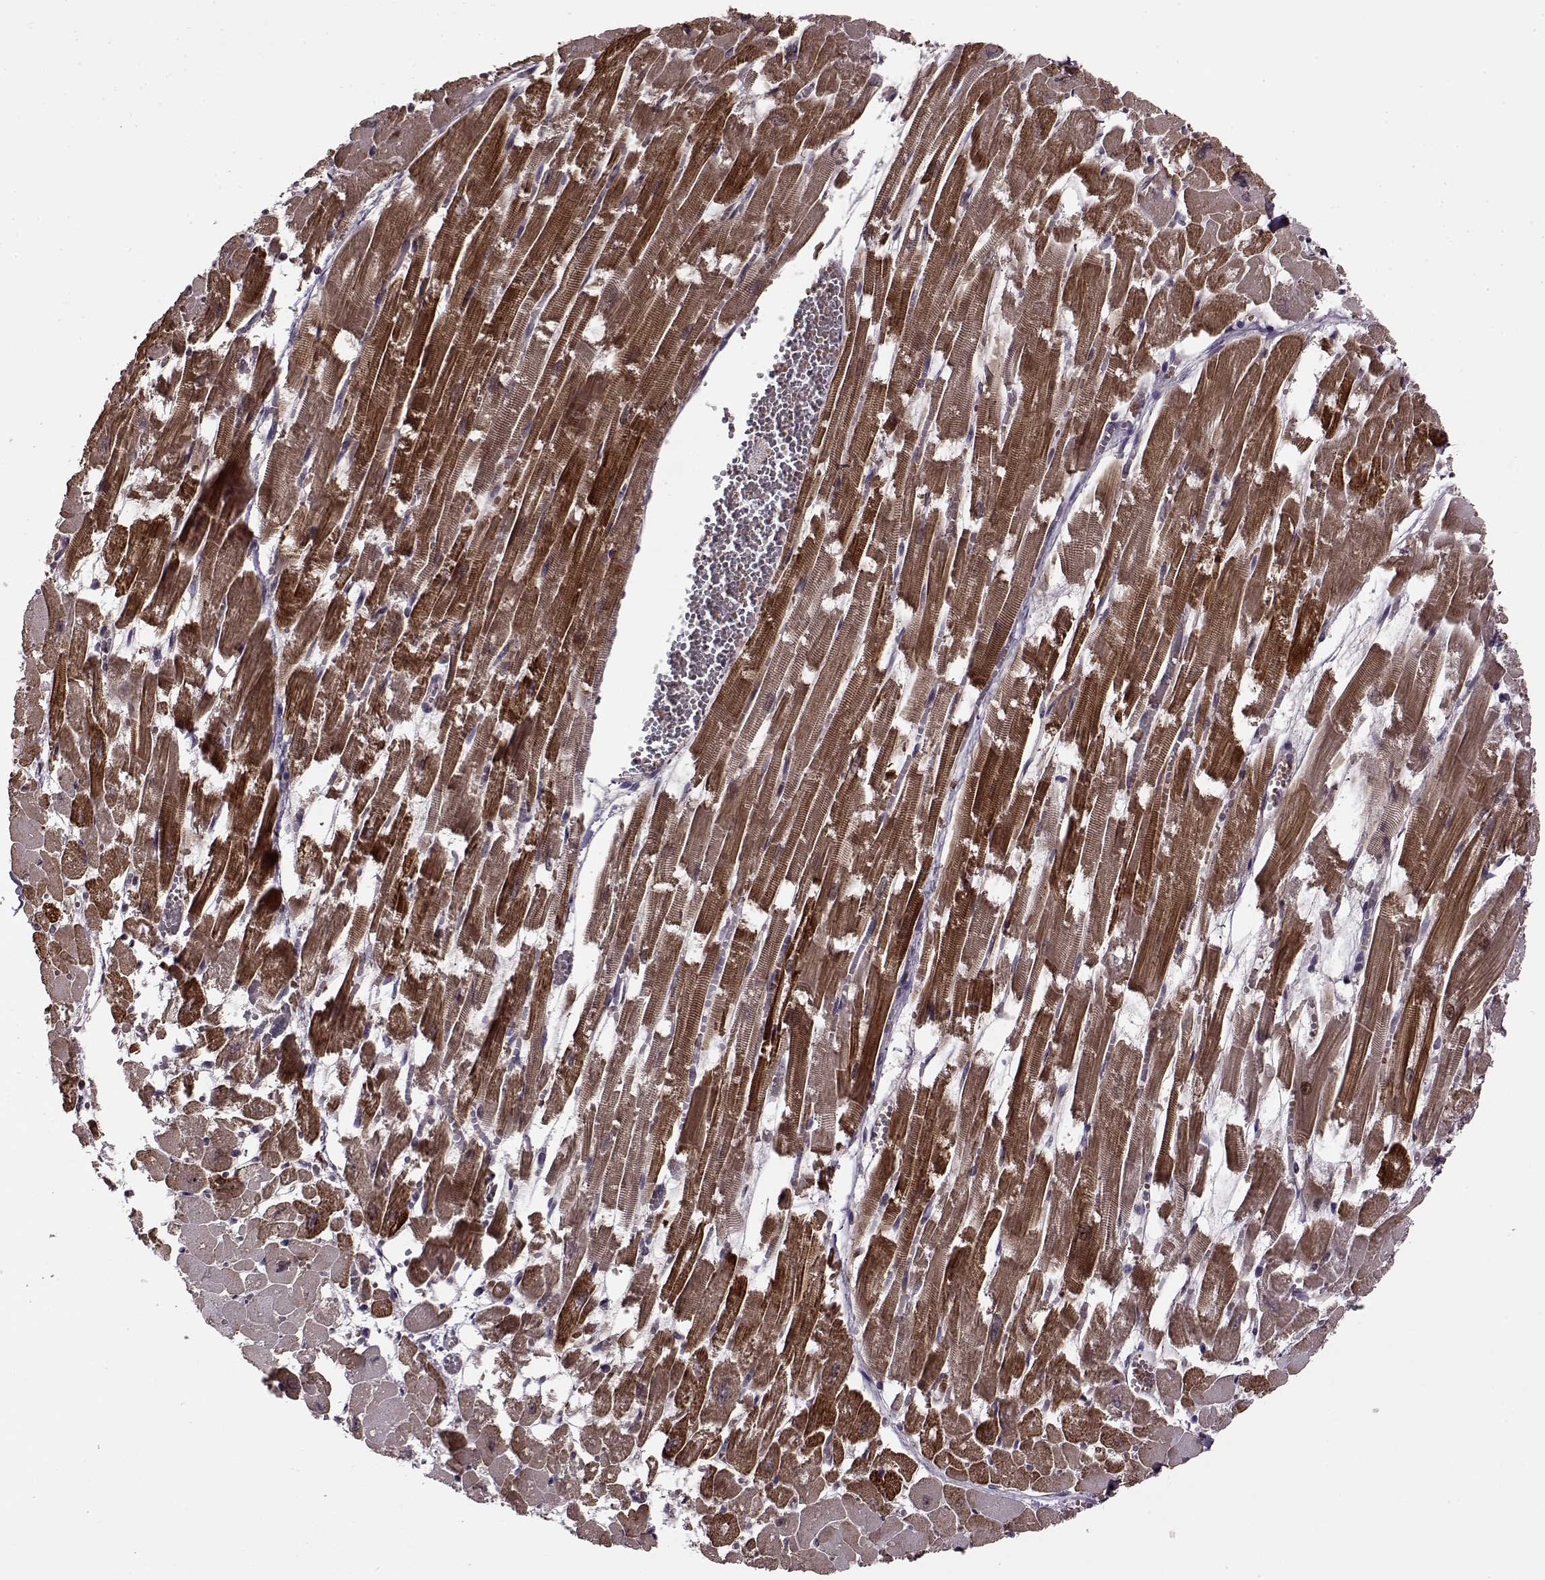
{"staining": {"intensity": "moderate", "quantity": ">75%", "location": "cytoplasmic/membranous,nuclear"}, "tissue": "heart muscle", "cell_type": "Cardiomyocytes", "image_type": "normal", "snomed": [{"axis": "morphology", "description": "Normal tissue, NOS"}, {"axis": "topography", "description": "Heart"}], "caption": "Cardiomyocytes reveal moderate cytoplasmic/membranous,nuclear expression in approximately >75% of cells in benign heart muscle. (Brightfield microscopy of DAB IHC at high magnification).", "gene": "FTO", "patient": {"sex": "female", "age": 52}}